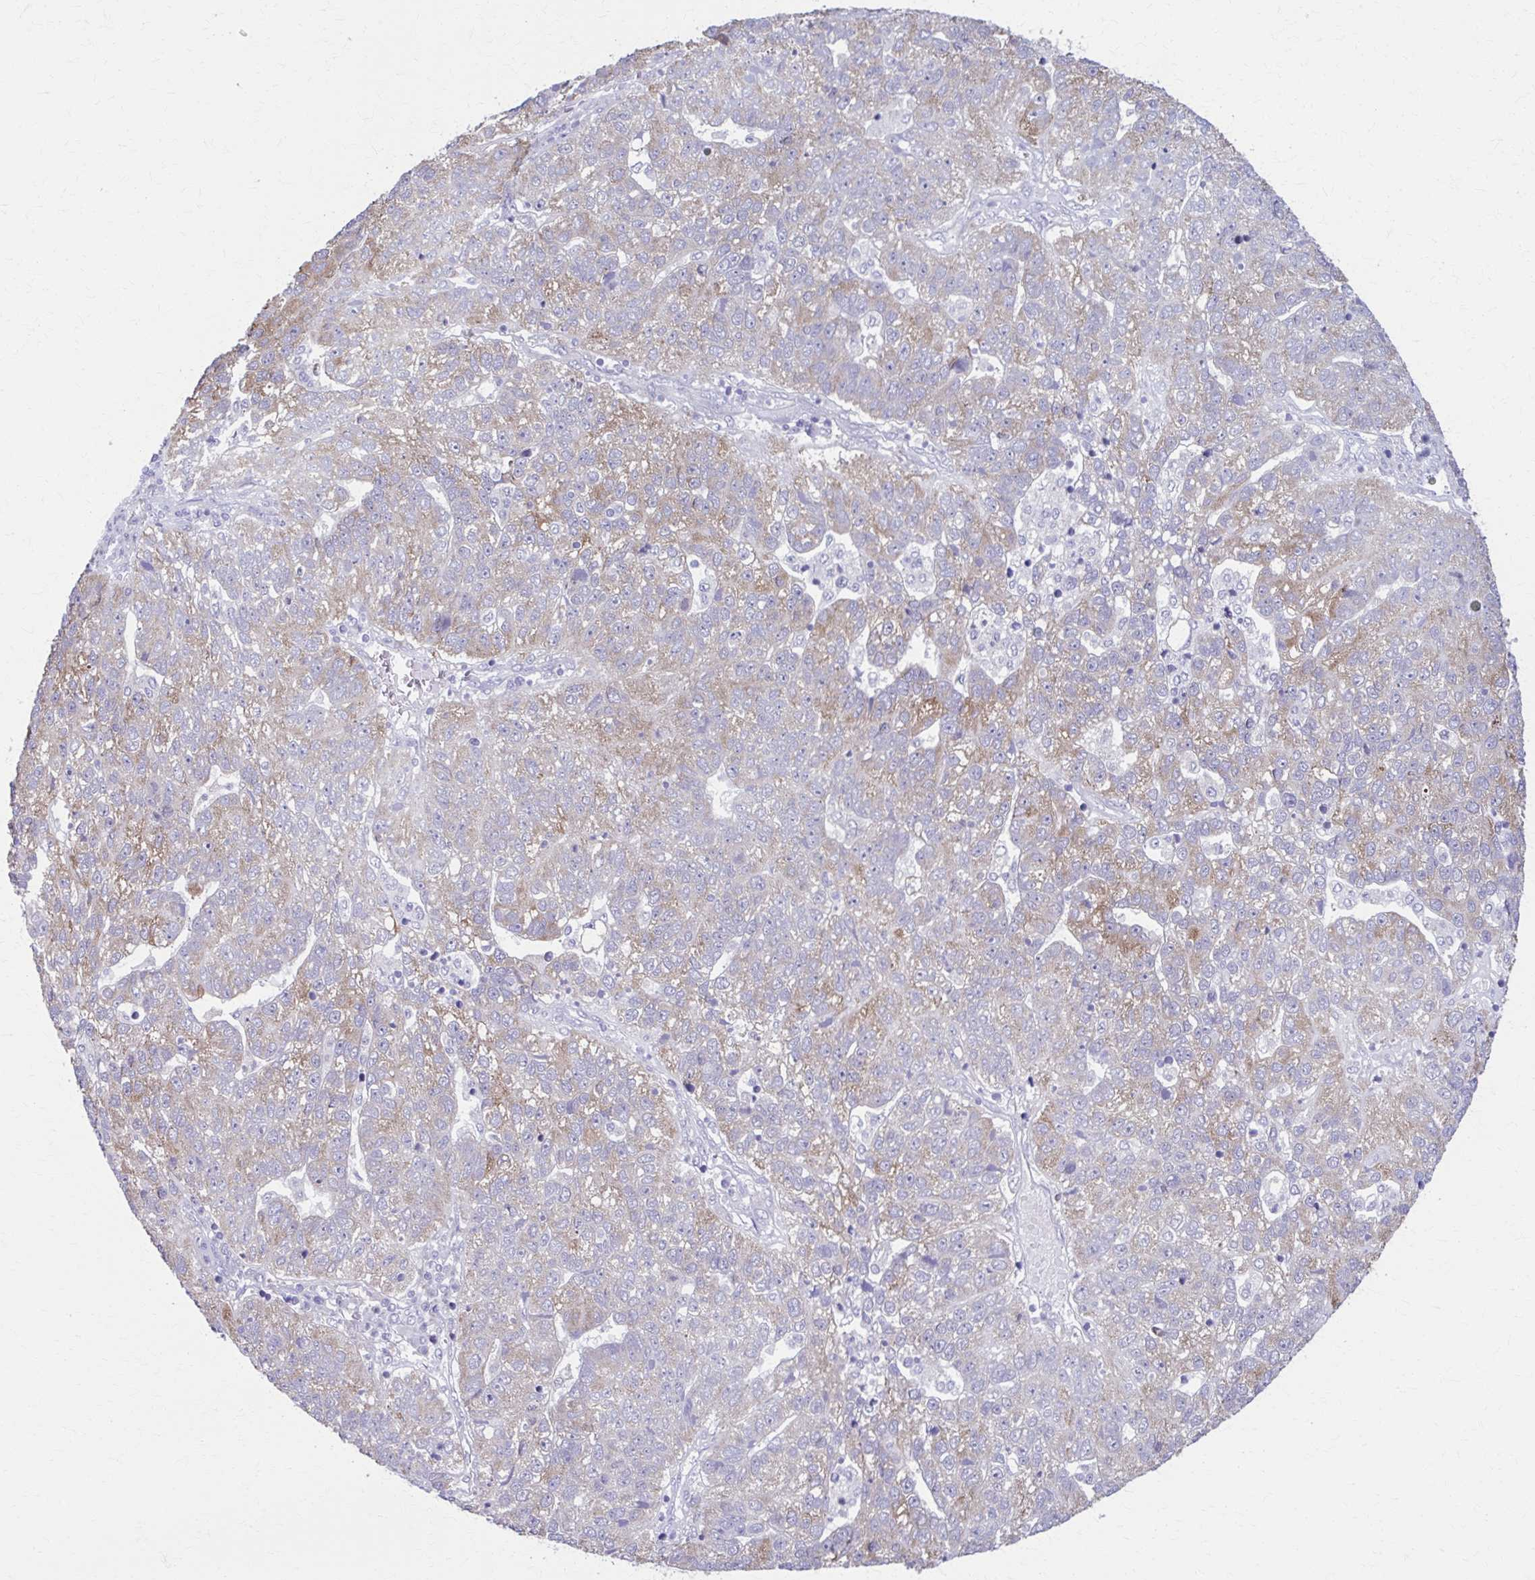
{"staining": {"intensity": "moderate", "quantity": "<25%", "location": "cytoplasmic/membranous"}, "tissue": "pancreatic cancer", "cell_type": "Tumor cells", "image_type": "cancer", "snomed": [{"axis": "morphology", "description": "Adenocarcinoma, NOS"}, {"axis": "topography", "description": "Pancreas"}], "caption": "Protein staining of pancreatic adenocarcinoma tissue exhibits moderate cytoplasmic/membranous staining in about <25% of tumor cells. The staining was performed using DAB, with brown indicating positive protein expression. Nuclei are stained blue with hematoxylin.", "gene": "SPATS2L", "patient": {"sex": "female", "age": 61}}